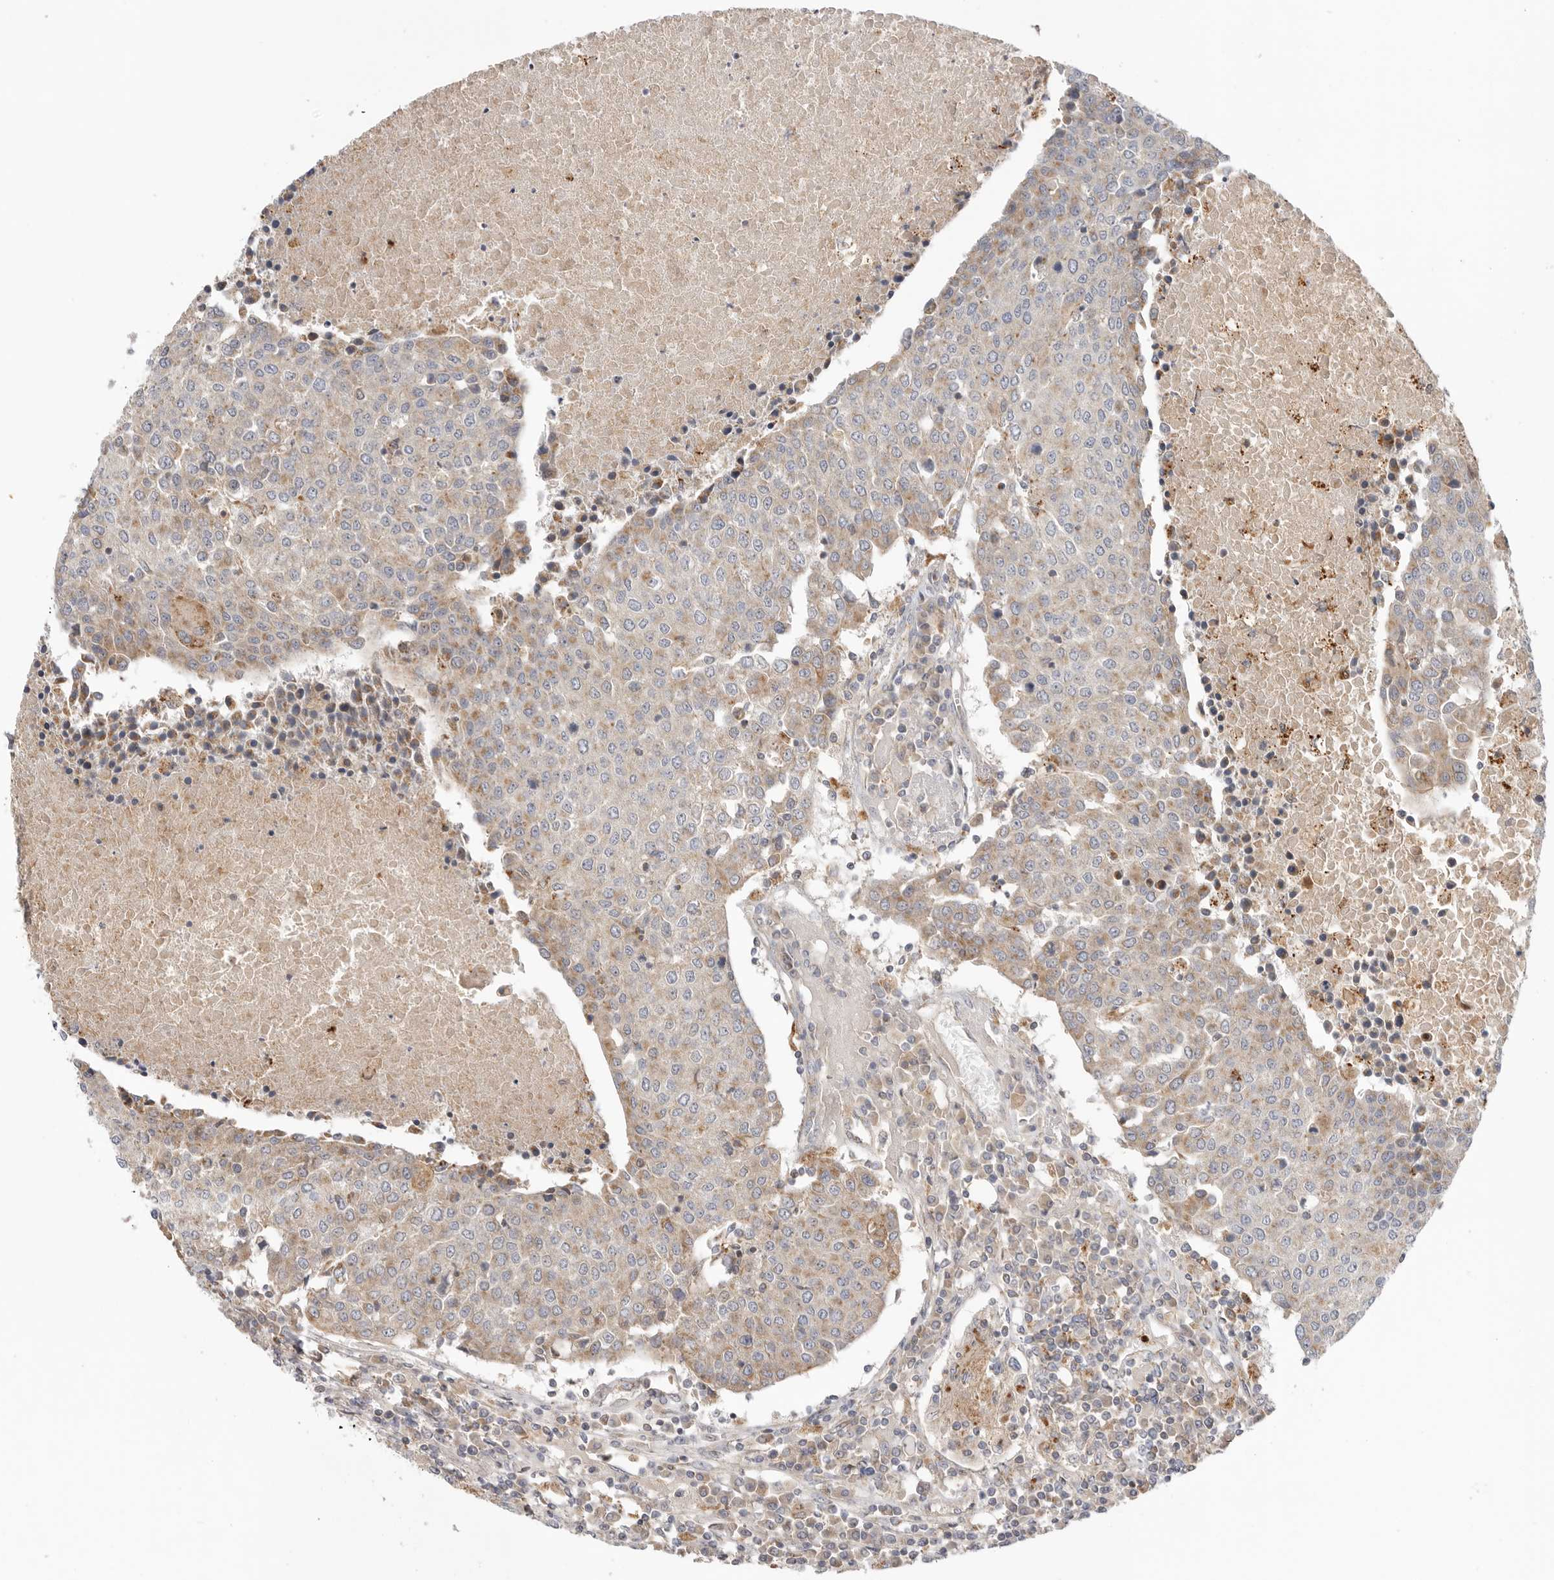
{"staining": {"intensity": "moderate", "quantity": "25%-75%", "location": "cytoplasmic/membranous"}, "tissue": "urothelial cancer", "cell_type": "Tumor cells", "image_type": "cancer", "snomed": [{"axis": "morphology", "description": "Urothelial carcinoma, High grade"}, {"axis": "topography", "description": "Urinary bladder"}], "caption": "The micrograph reveals immunohistochemical staining of high-grade urothelial carcinoma. There is moderate cytoplasmic/membranous expression is appreciated in approximately 25%-75% of tumor cells.", "gene": "GNE", "patient": {"sex": "female", "age": 85}}